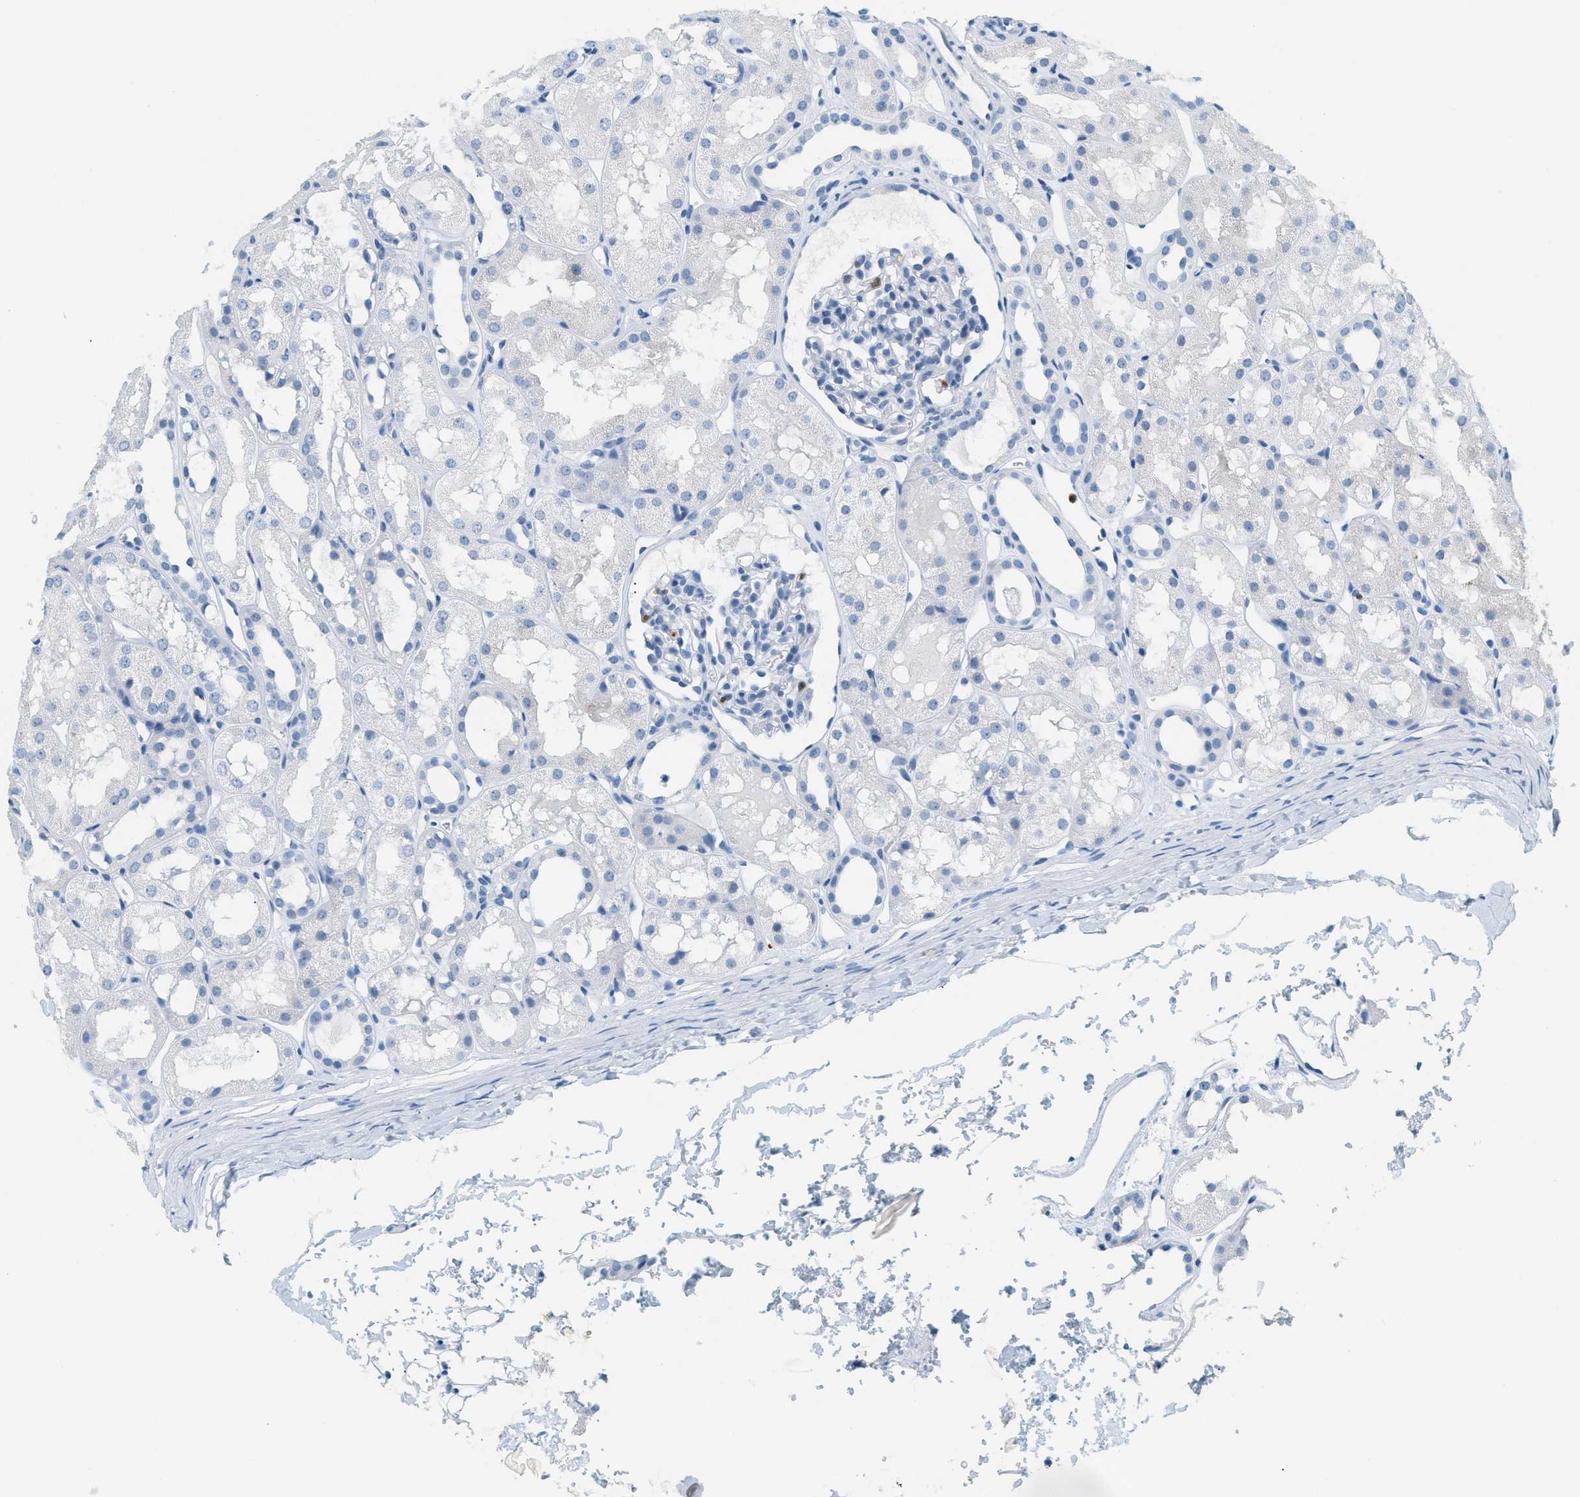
{"staining": {"intensity": "negative", "quantity": "none", "location": "none"}, "tissue": "kidney", "cell_type": "Cells in glomeruli", "image_type": "normal", "snomed": [{"axis": "morphology", "description": "Normal tissue, NOS"}, {"axis": "topography", "description": "Kidney"}, {"axis": "topography", "description": "Urinary bladder"}], "caption": "Immunohistochemistry of benign human kidney reveals no positivity in cells in glomeruli.", "gene": "LCN2", "patient": {"sex": "male", "age": 16}}